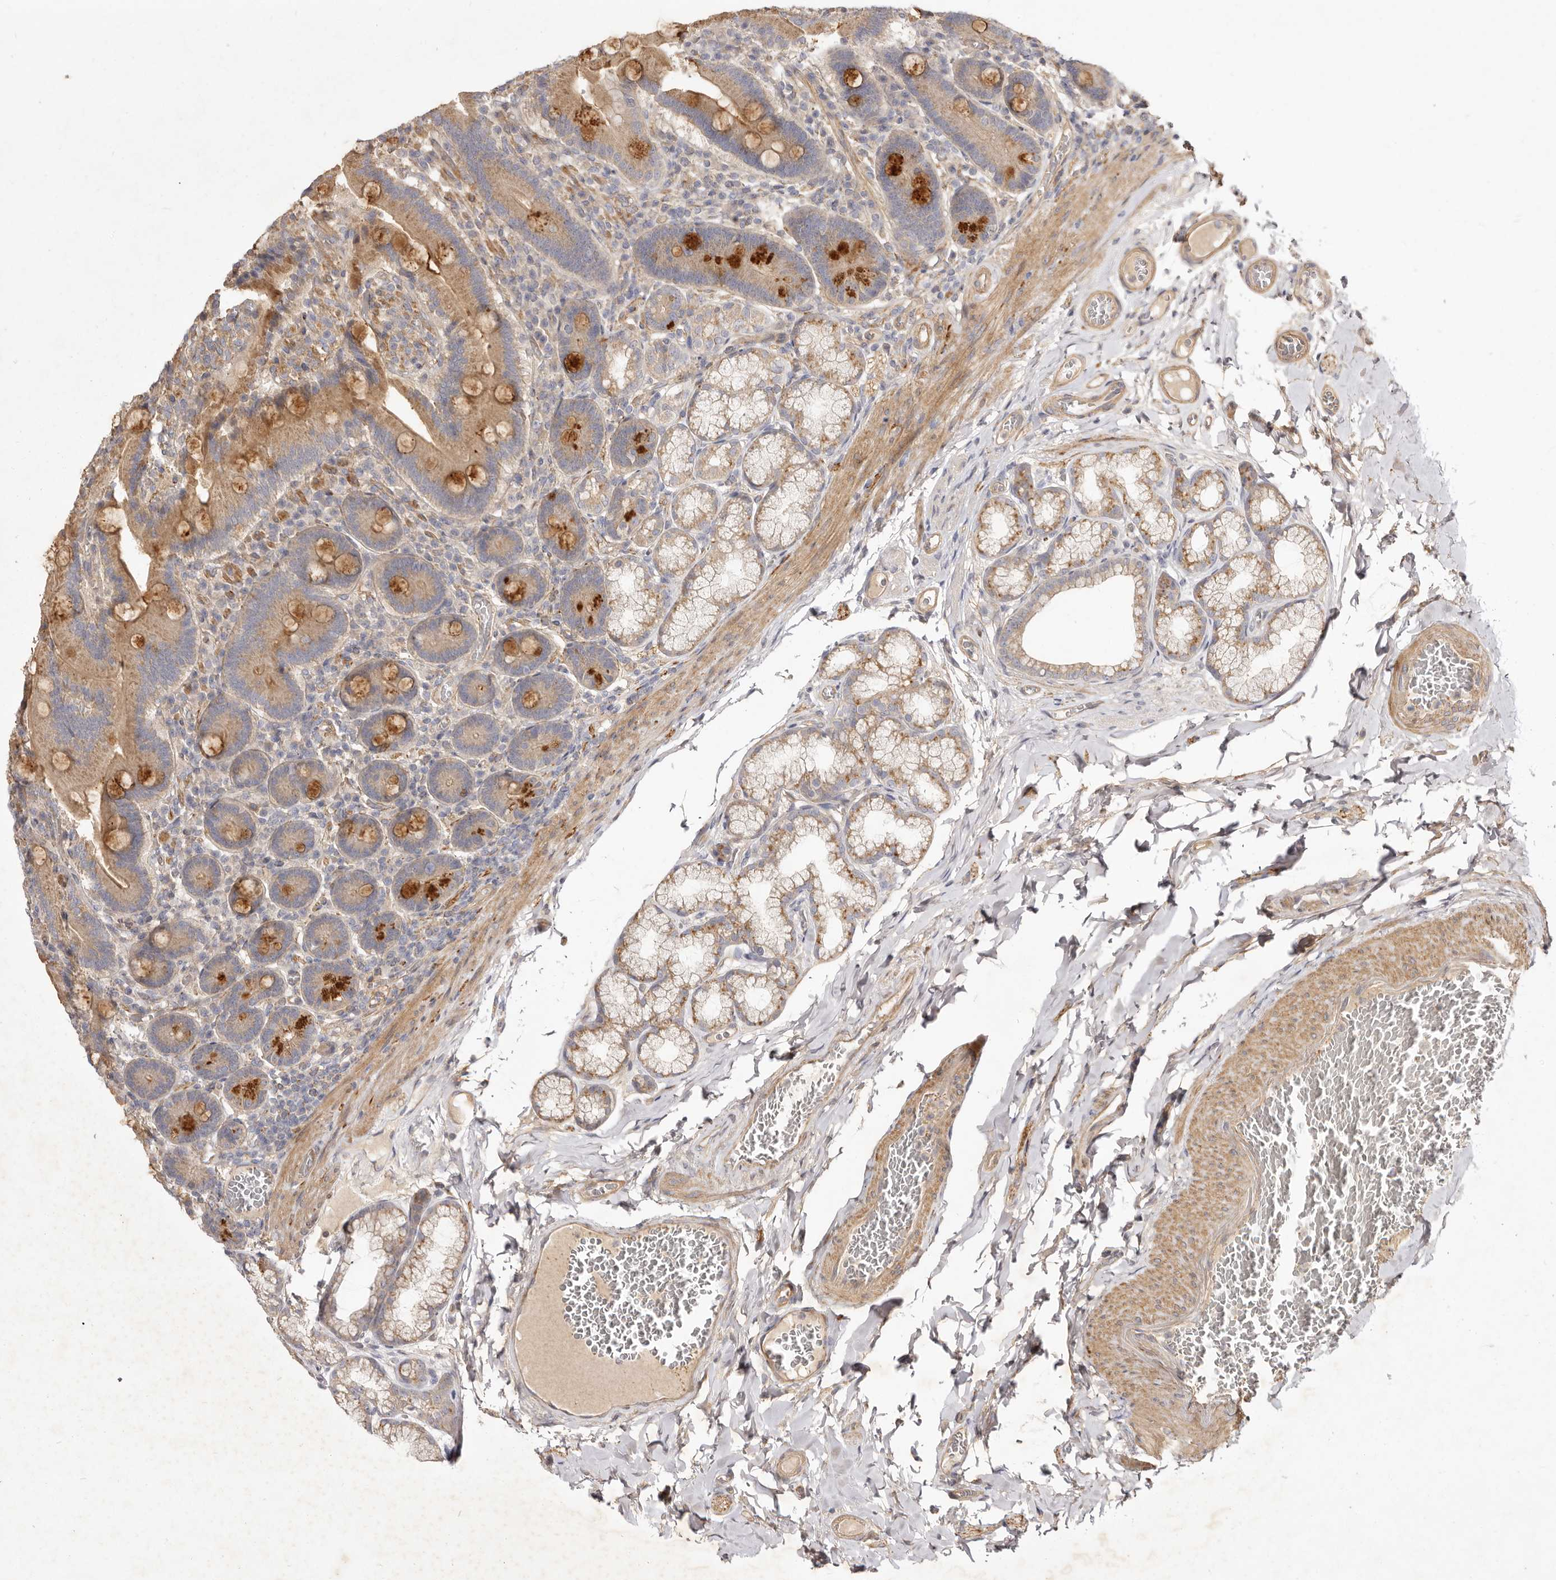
{"staining": {"intensity": "strong", "quantity": "25%-75%", "location": "cytoplasmic/membranous"}, "tissue": "duodenum", "cell_type": "Glandular cells", "image_type": "normal", "snomed": [{"axis": "morphology", "description": "Normal tissue, NOS"}, {"axis": "topography", "description": "Duodenum"}], "caption": "The micrograph shows staining of unremarkable duodenum, revealing strong cytoplasmic/membranous protein staining (brown color) within glandular cells.", "gene": "ADAMTS9", "patient": {"sex": "female", "age": 62}}